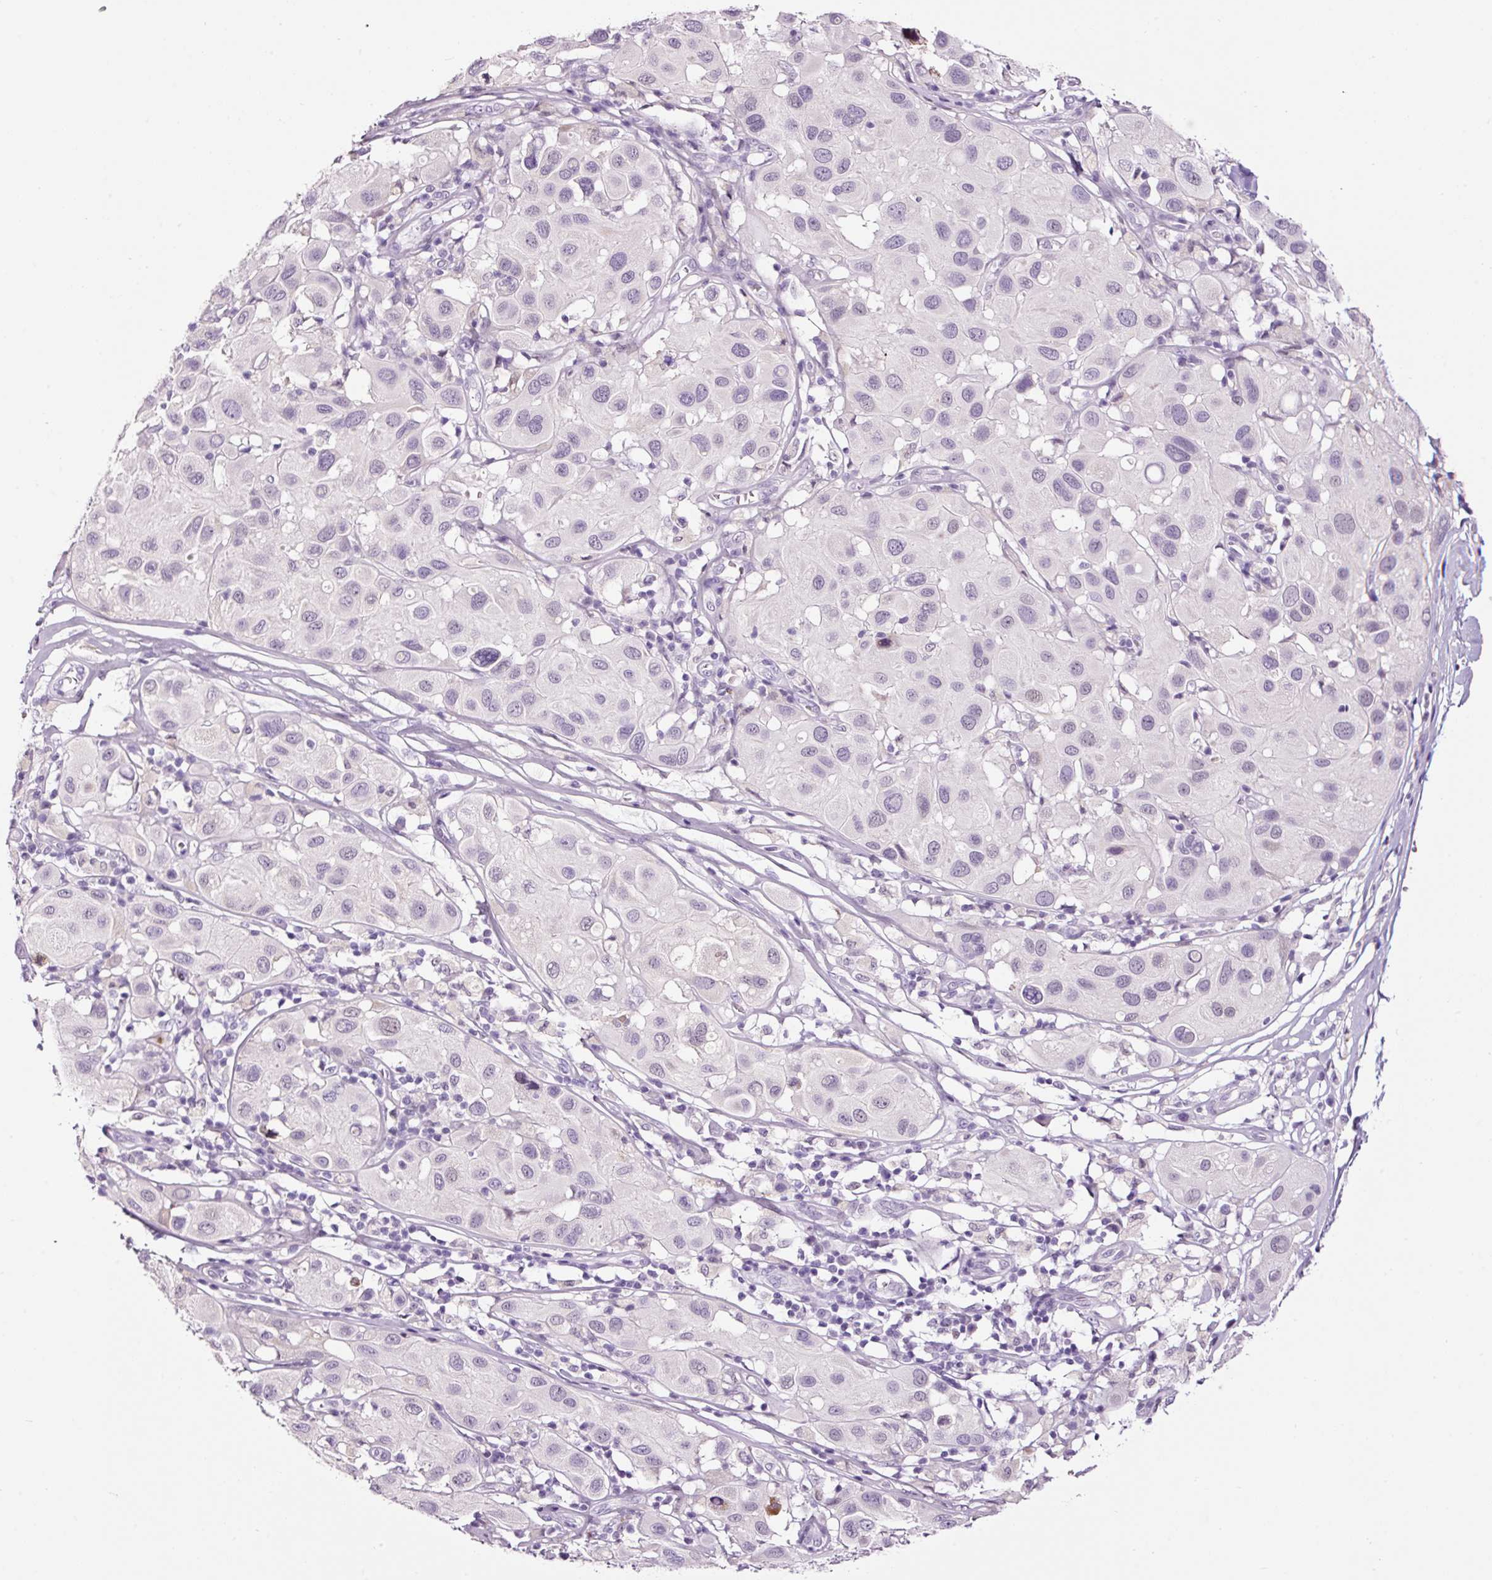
{"staining": {"intensity": "negative", "quantity": "none", "location": "none"}, "tissue": "melanoma", "cell_type": "Tumor cells", "image_type": "cancer", "snomed": [{"axis": "morphology", "description": "Malignant melanoma, Metastatic site"}, {"axis": "topography", "description": "Skin"}], "caption": "Immunohistochemical staining of human malignant melanoma (metastatic site) exhibits no significant staining in tumor cells. (Stains: DAB (3,3'-diaminobenzidine) immunohistochemistry (IHC) with hematoxylin counter stain, Microscopy: brightfield microscopy at high magnification).", "gene": "RTF2", "patient": {"sex": "male", "age": 41}}